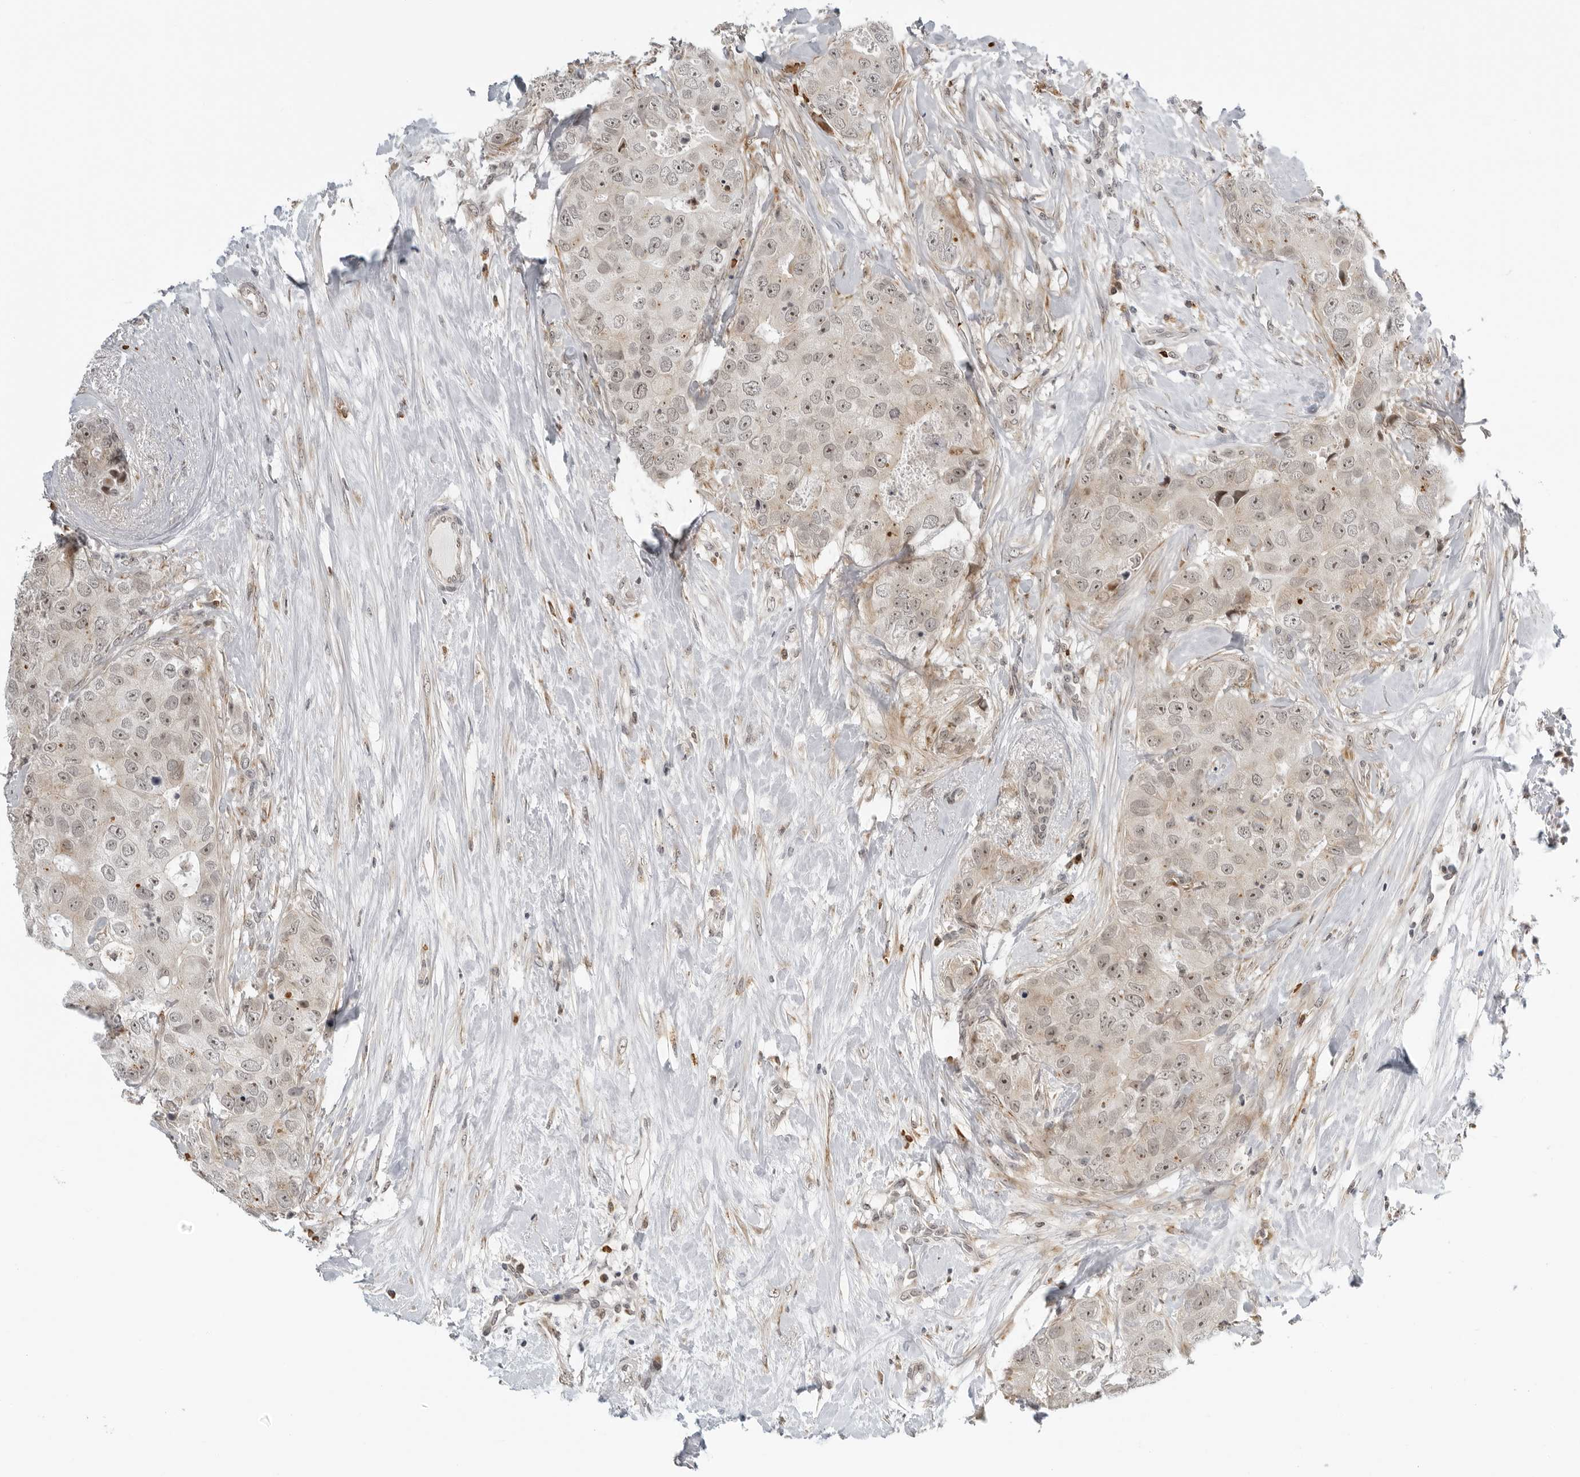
{"staining": {"intensity": "weak", "quantity": "25%-75%", "location": "nuclear"}, "tissue": "breast cancer", "cell_type": "Tumor cells", "image_type": "cancer", "snomed": [{"axis": "morphology", "description": "Duct carcinoma"}, {"axis": "topography", "description": "Breast"}], "caption": "Weak nuclear protein staining is seen in approximately 25%-75% of tumor cells in breast cancer (intraductal carcinoma).", "gene": "SUGCT", "patient": {"sex": "female", "age": 62}}